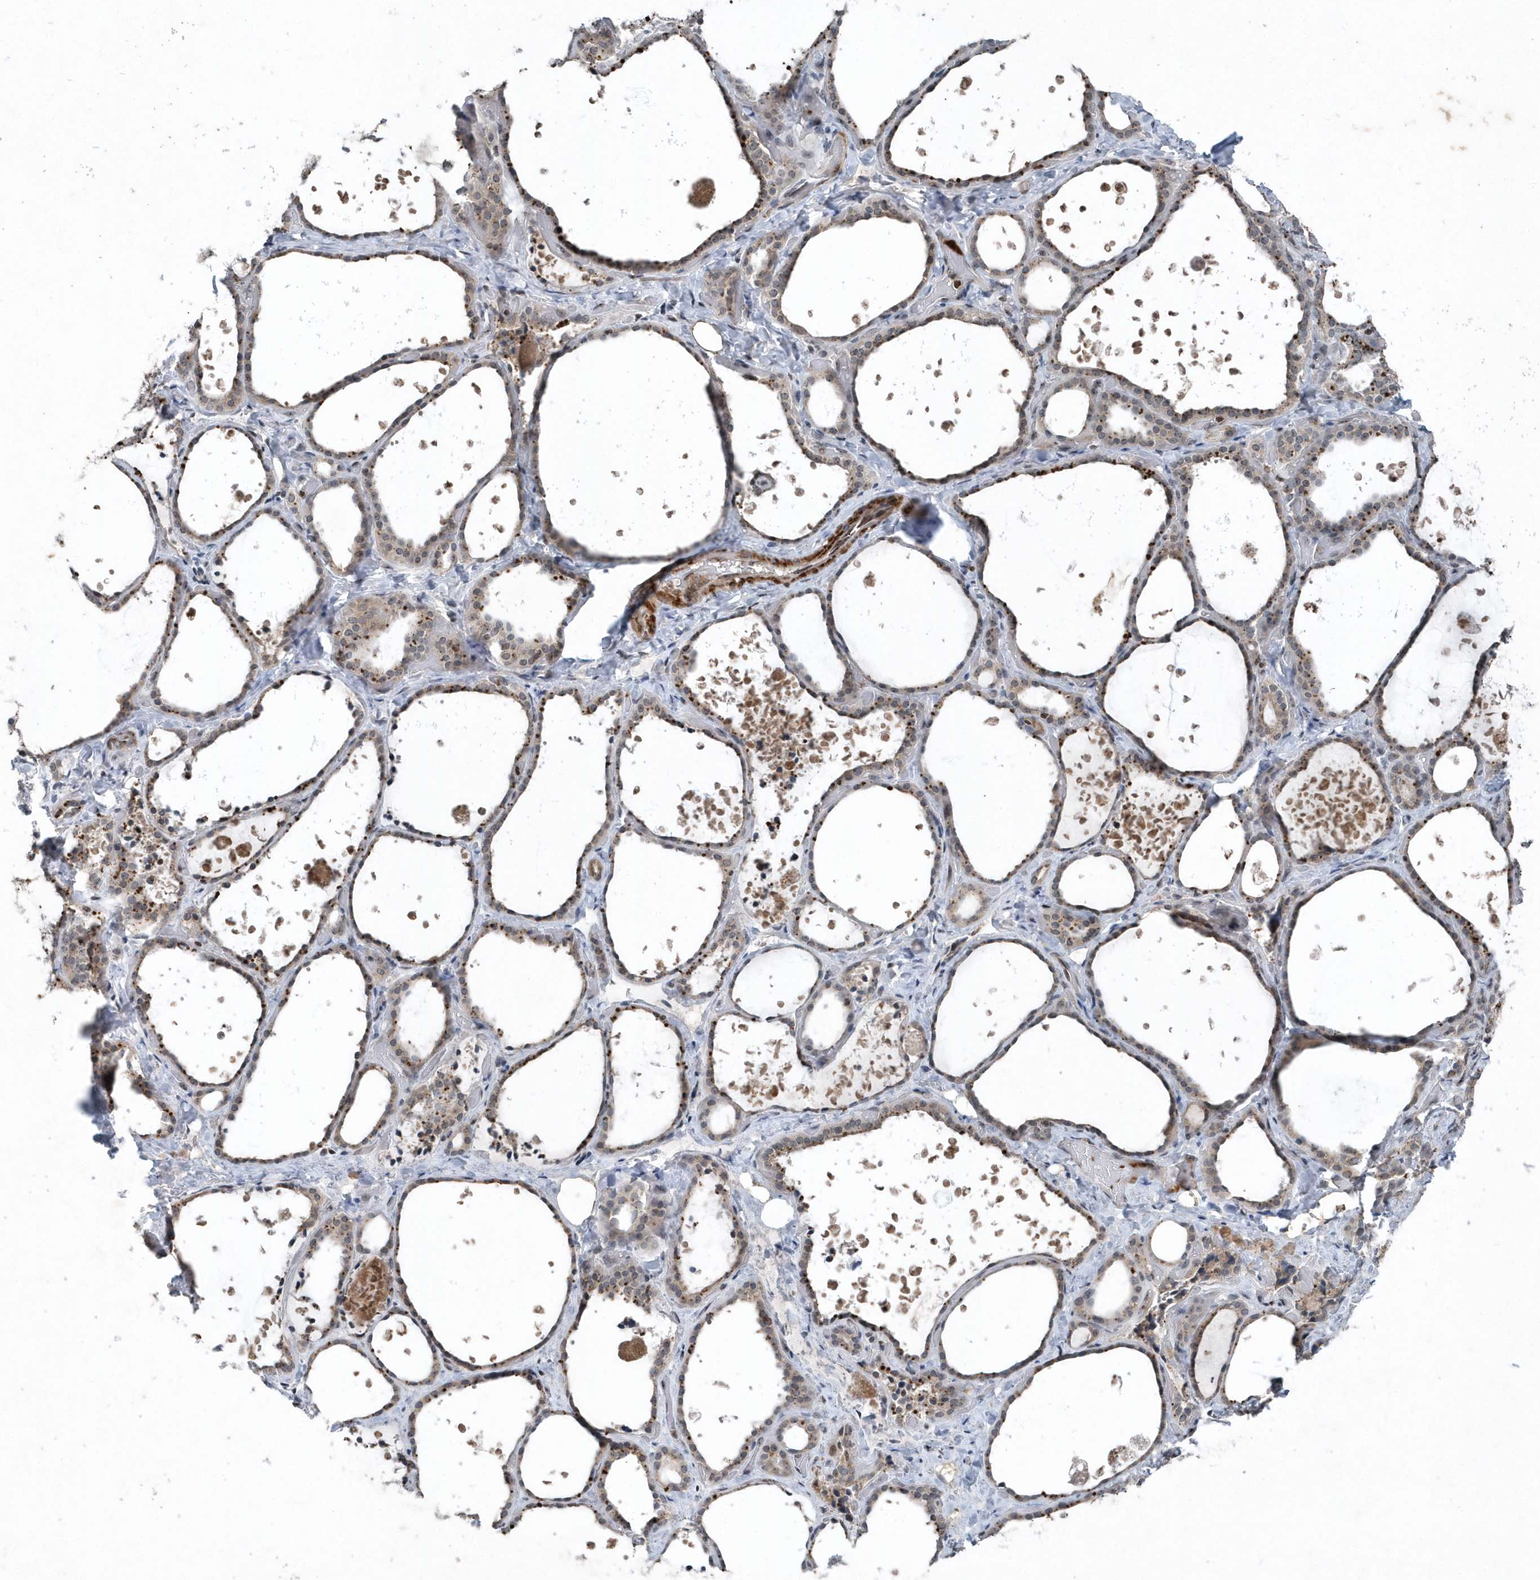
{"staining": {"intensity": "weak", "quantity": ">75%", "location": "cytoplasmic/membranous"}, "tissue": "thyroid gland", "cell_type": "Glandular cells", "image_type": "normal", "snomed": [{"axis": "morphology", "description": "Normal tissue, NOS"}, {"axis": "topography", "description": "Thyroid gland"}], "caption": "High-magnification brightfield microscopy of normal thyroid gland stained with DAB (3,3'-diaminobenzidine) (brown) and counterstained with hematoxylin (blue). glandular cells exhibit weak cytoplasmic/membranous positivity is present in about>75% of cells.", "gene": "QTRT2", "patient": {"sex": "female", "age": 44}}